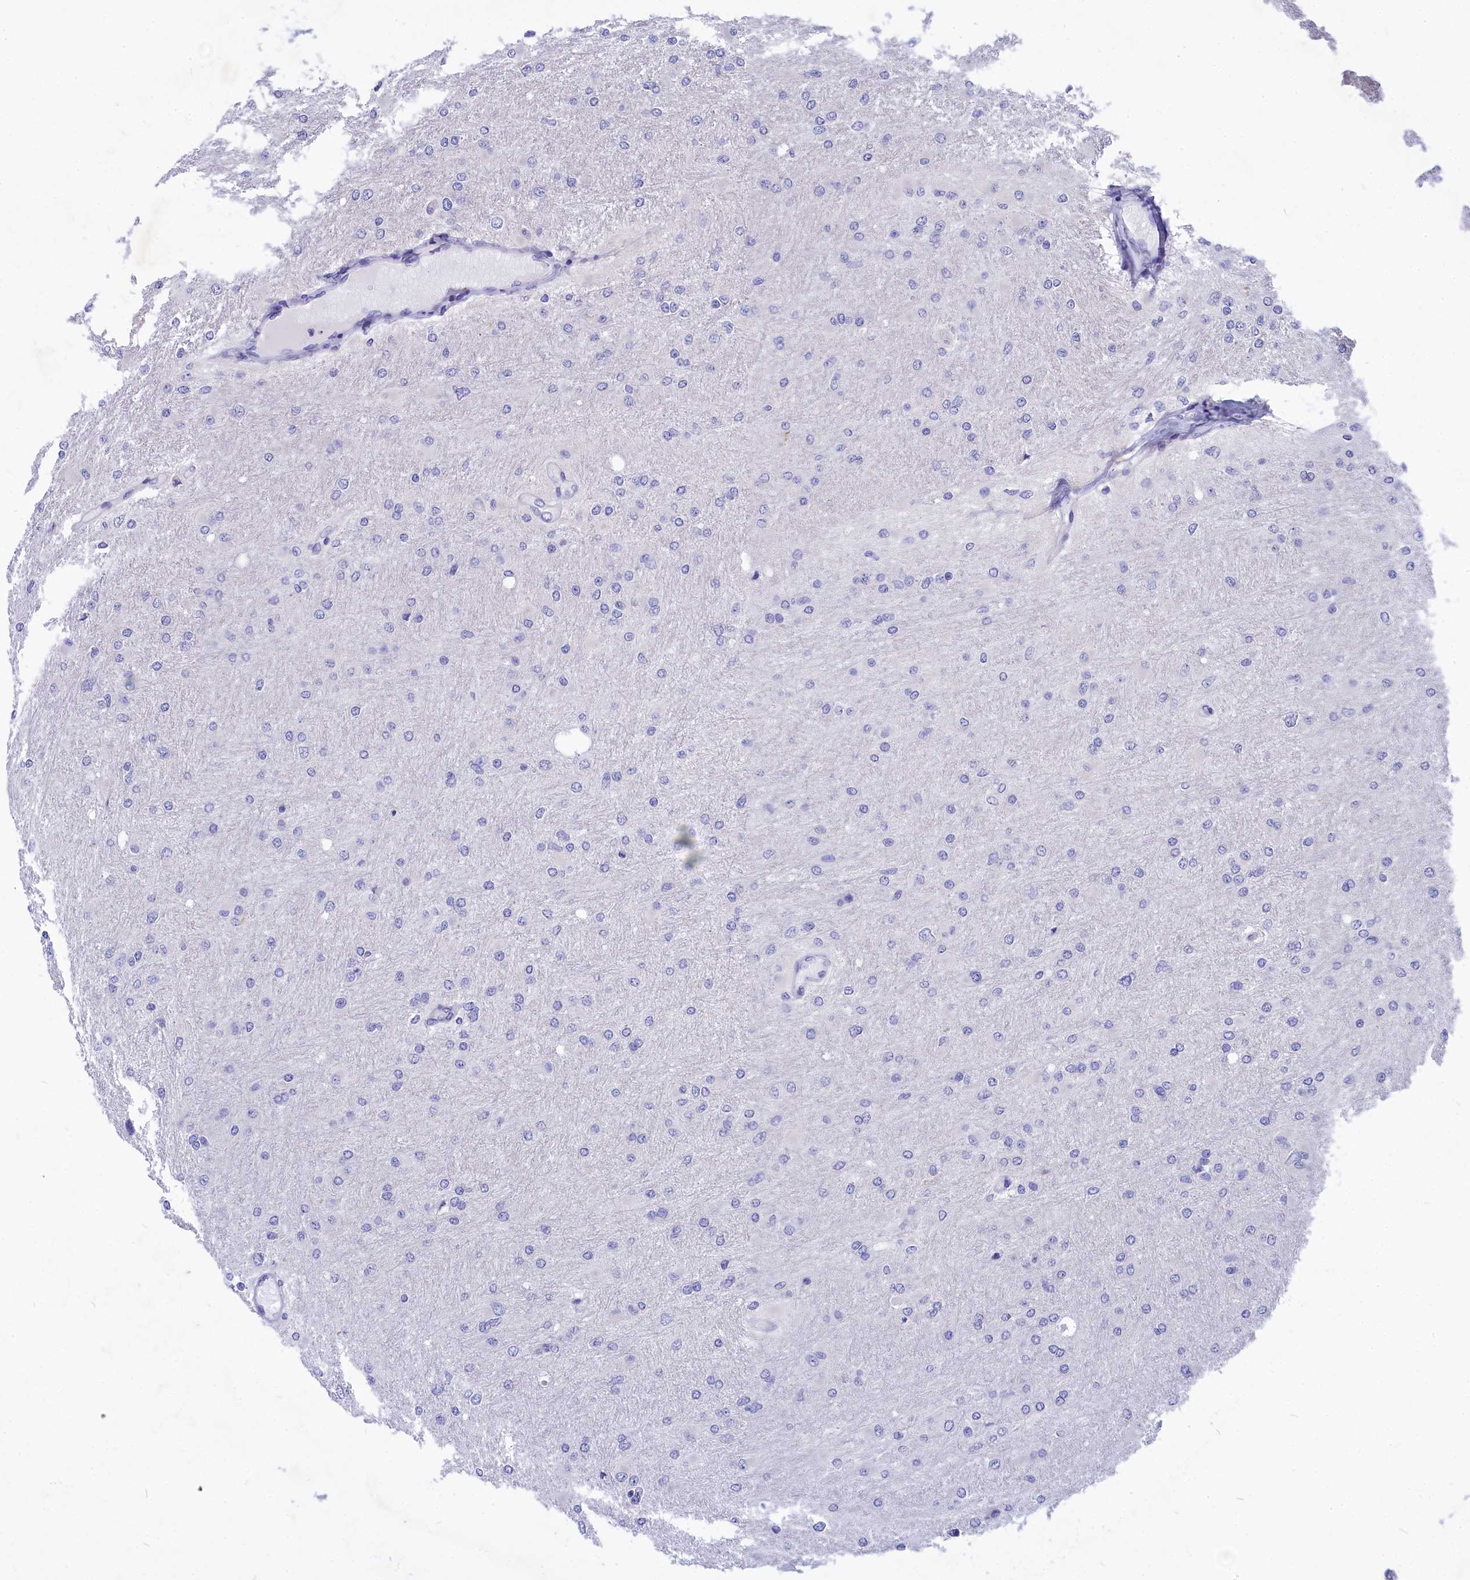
{"staining": {"intensity": "negative", "quantity": "none", "location": "none"}, "tissue": "glioma", "cell_type": "Tumor cells", "image_type": "cancer", "snomed": [{"axis": "morphology", "description": "Glioma, malignant, High grade"}, {"axis": "topography", "description": "Cerebral cortex"}], "caption": "IHC histopathology image of malignant glioma (high-grade) stained for a protein (brown), which exhibits no expression in tumor cells.", "gene": "DEFB119", "patient": {"sex": "female", "age": 36}}